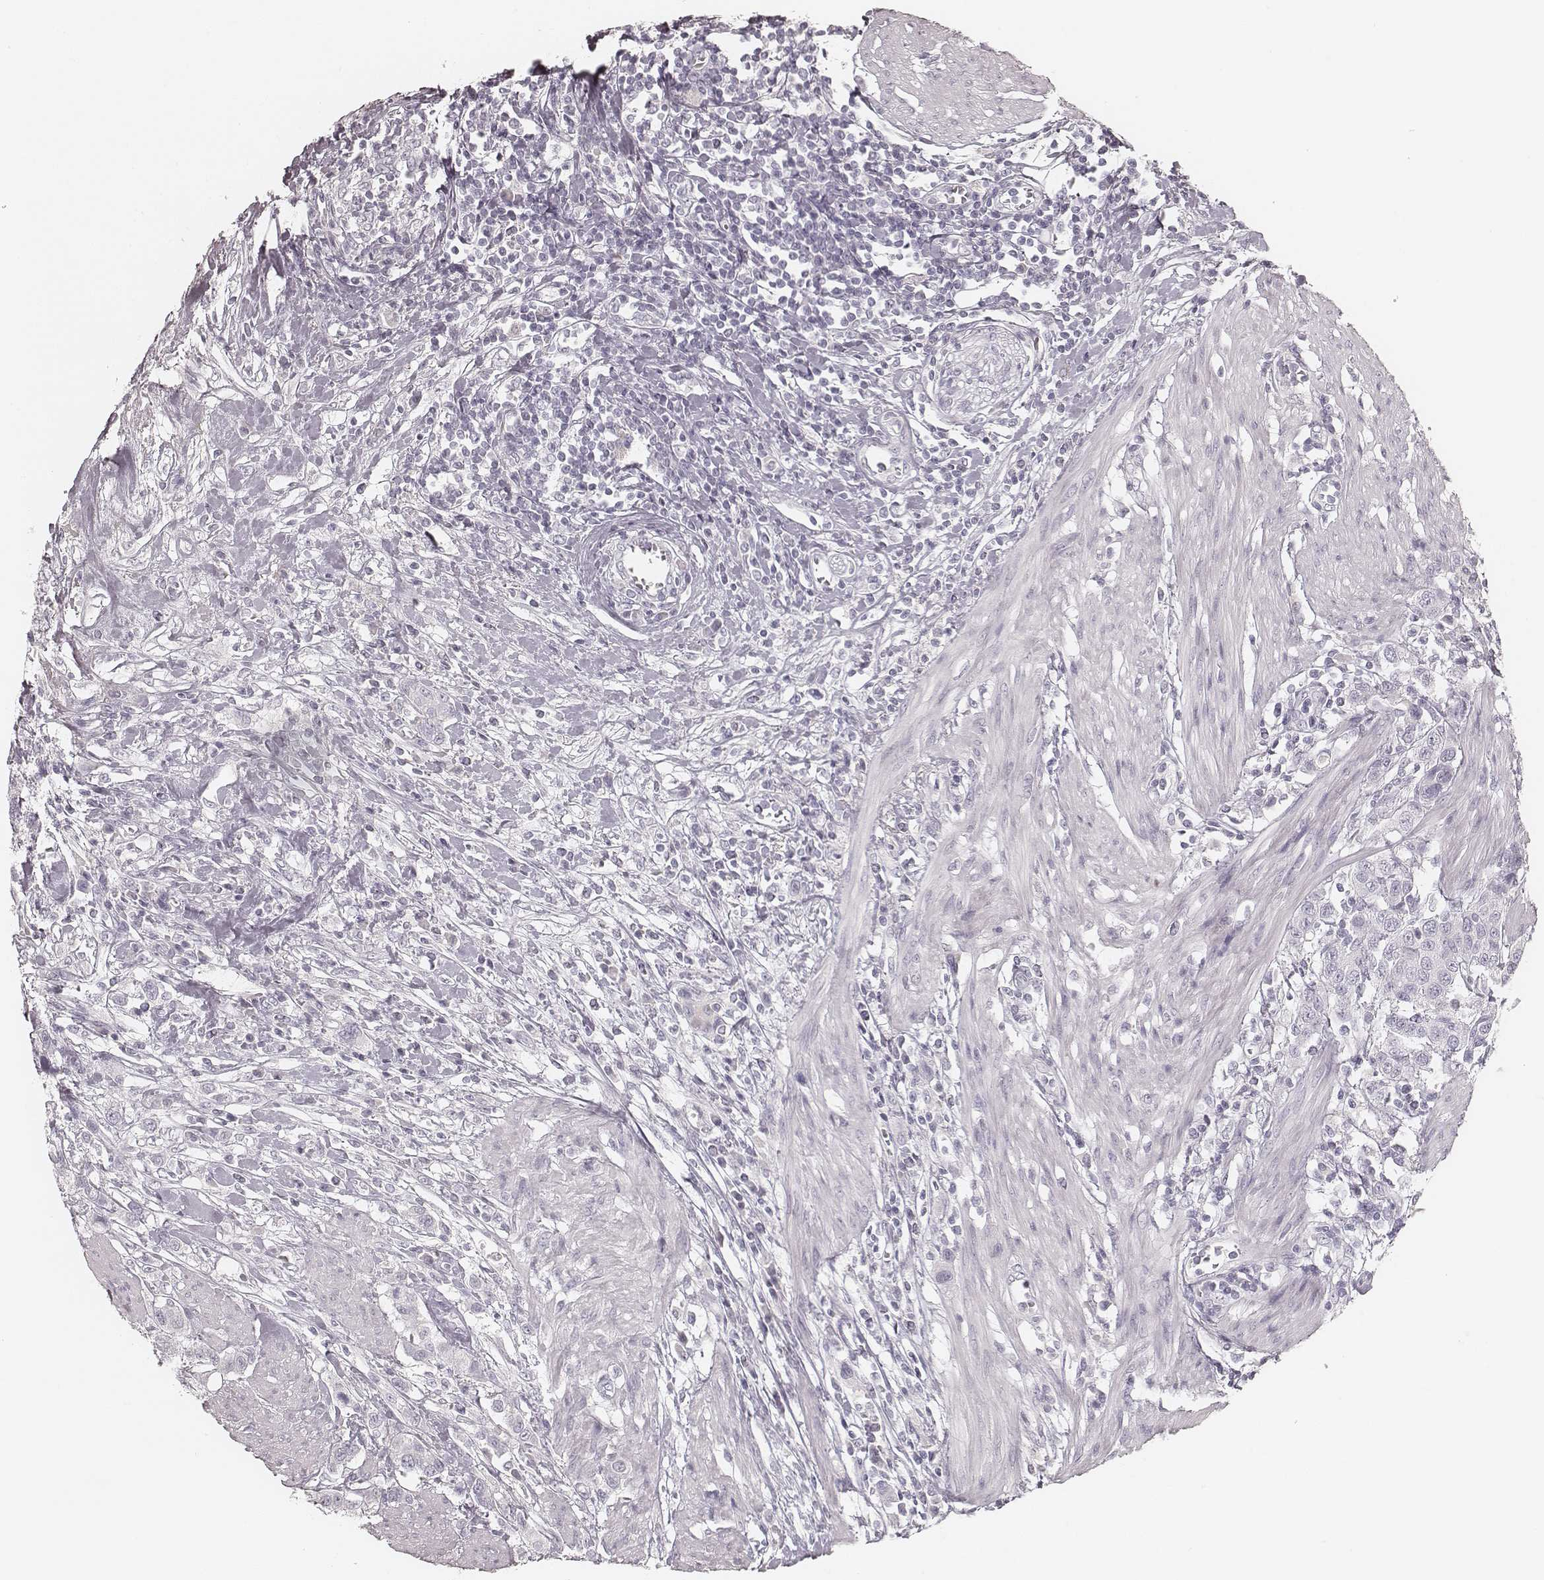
{"staining": {"intensity": "negative", "quantity": "none", "location": "none"}, "tissue": "urothelial cancer", "cell_type": "Tumor cells", "image_type": "cancer", "snomed": [{"axis": "morphology", "description": "Urothelial carcinoma, High grade"}, {"axis": "topography", "description": "Urinary bladder"}], "caption": "Human high-grade urothelial carcinoma stained for a protein using immunohistochemistry shows no positivity in tumor cells.", "gene": "KRT31", "patient": {"sex": "female", "age": 58}}